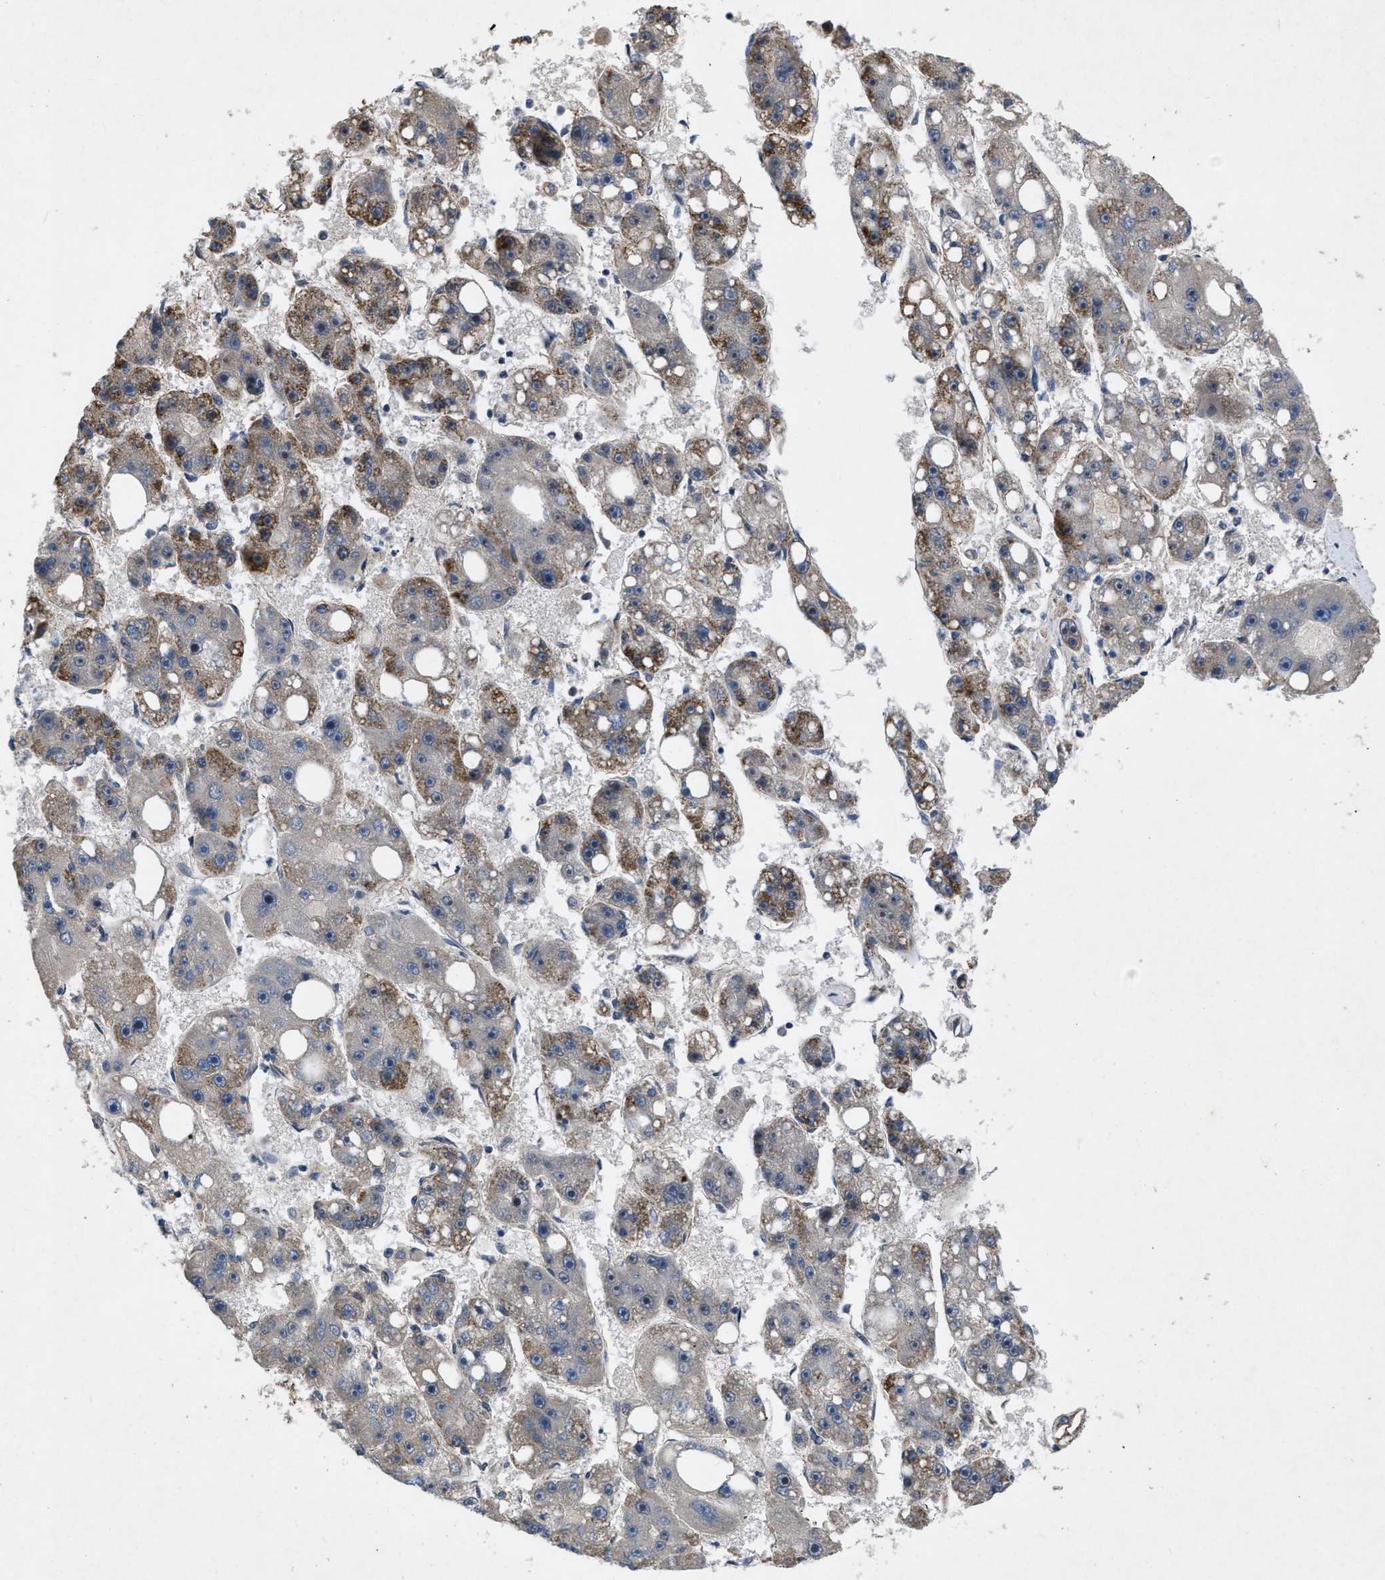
{"staining": {"intensity": "moderate", "quantity": "<25%", "location": "cytoplasmic/membranous"}, "tissue": "liver cancer", "cell_type": "Tumor cells", "image_type": "cancer", "snomed": [{"axis": "morphology", "description": "Carcinoma, Hepatocellular, NOS"}, {"axis": "topography", "description": "Liver"}], "caption": "This is an image of immunohistochemistry staining of hepatocellular carcinoma (liver), which shows moderate staining in the cytoplasmic/membranous of tumor cells.", "gene": "ZNHIT1", "patient": {"sex": "female", "age": 61}}